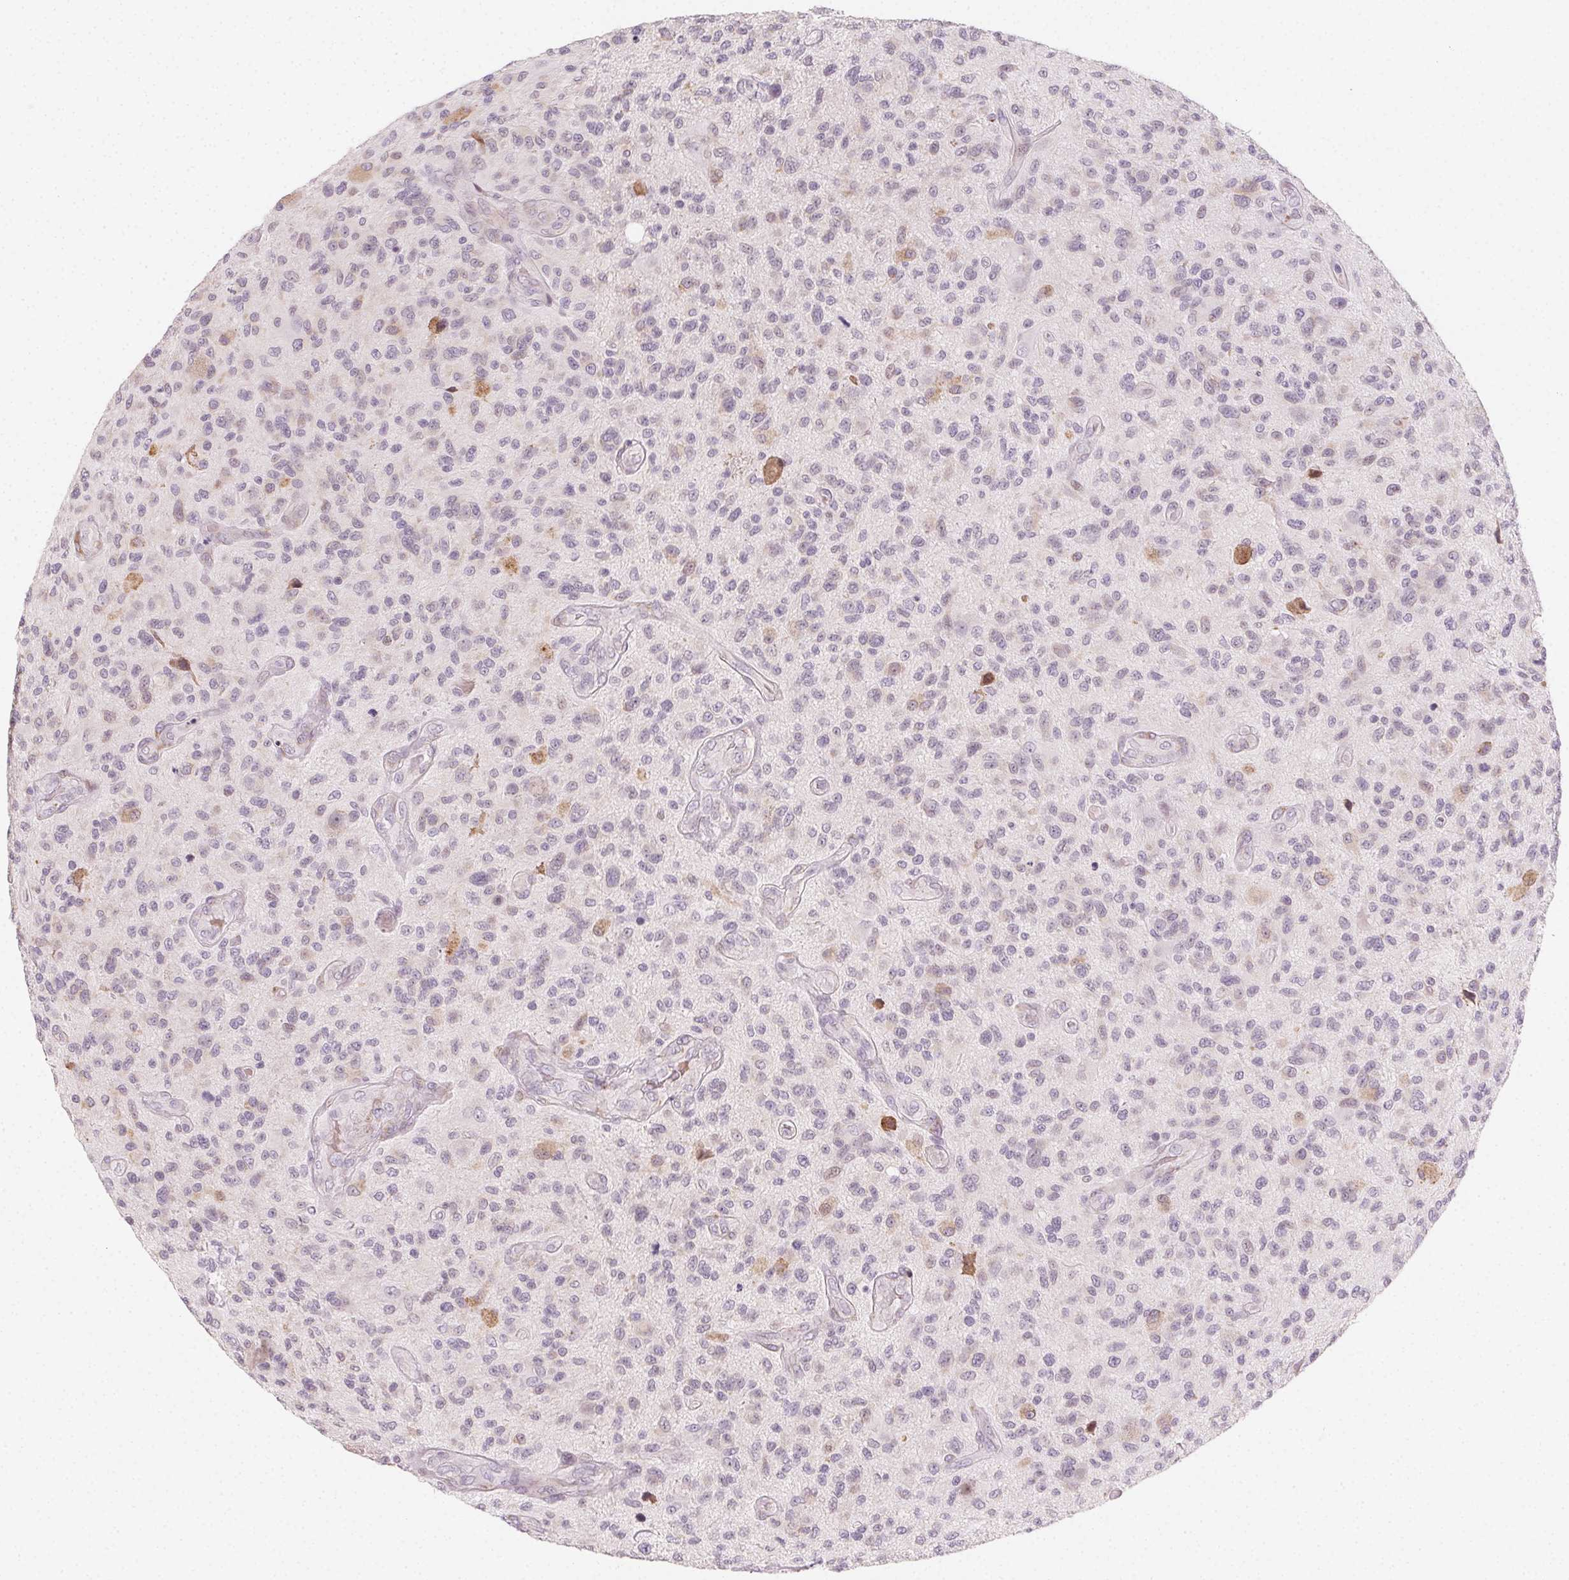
{"staining": {"intensity": "negative", "quantity": "none", "location": "none"}, "tissue": "glioma", "cell_type": "Tumor cells", "image_type": "cancer", "snomed": [{"axis": "morphology", "description": "Glioma, malignant, High grade"}, {"axis": "topography", "description": "Brain"}], "caption": "Glioma was stained to show a protein in brown. There is no significant expression in tumor cells.", "gene": "CCDC96", "patient": {"sex": "male", "age": 47}}